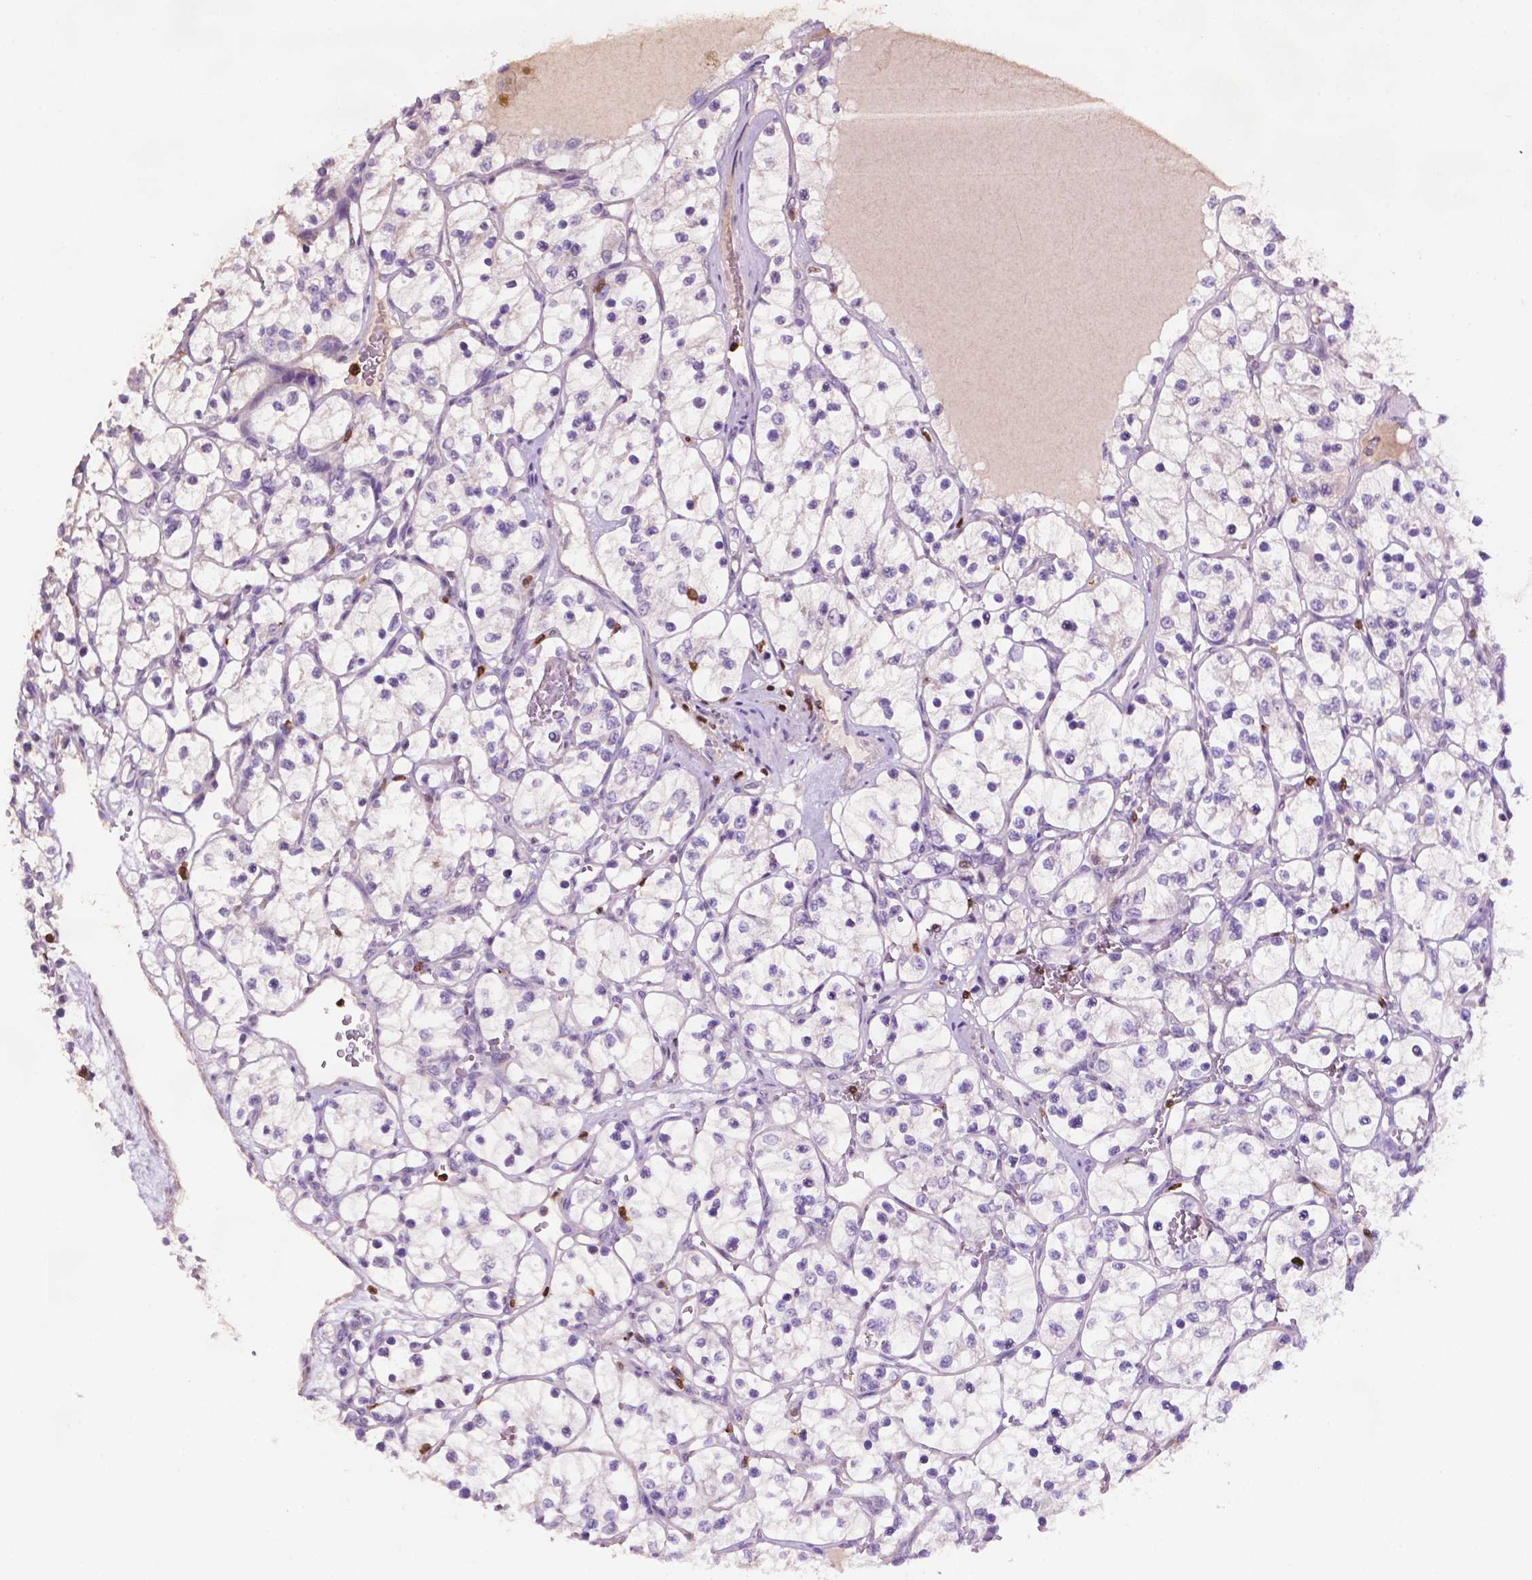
{"staining": {"intensity": "negative", "quantity": "none", "location": "none"}, "tissue": "renal cancer", "cell_type": "Tumor cells", "image_type": "cancer", "snomed": [{"axis": "morphology", "description": "Adenocarcinoma, NOS"}, {"axis": "topography", "description": "Kidney"}], "caption": "IHC photomicrograph of human renal cancer stained for a protein (brown), which displays no expression in tumor cells.", "gene": "TBC1D10C", "patient": {"sex": "female", "age": 69}}